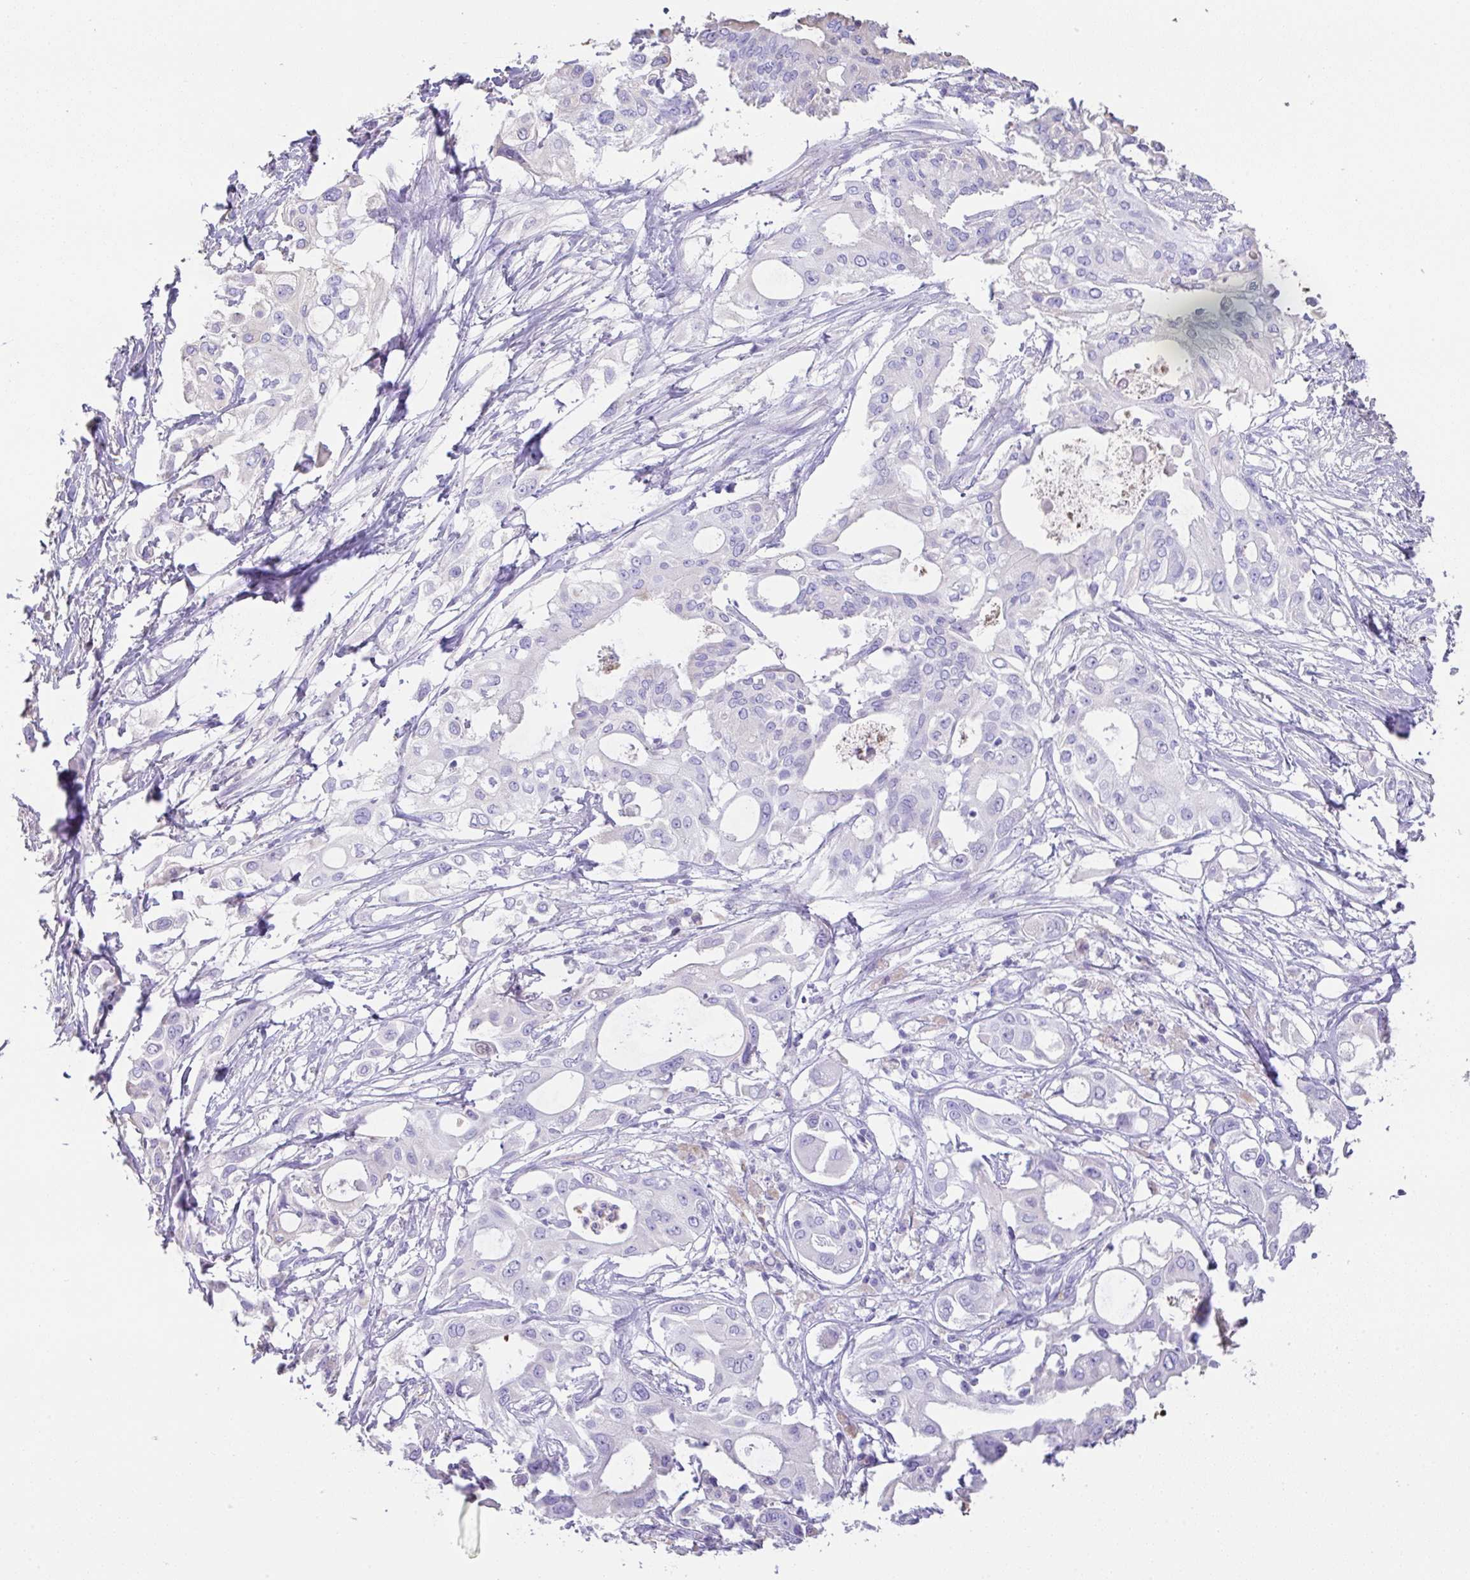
{"staining": {"intensity": "negative", "quantity": "none", "location": "none"}, "tissue": "pancreatic cancer", "cell_type": "Tumor cells", "image_type": "cancer", "snomed": [{"axis": "morphology", "description": "Adenocarcinoma, NOS"}, {"axis": "topography", "description": "Pancreas"}], "caption": "A micrograph of pancreatic cancer stained for a protein reveals no brown staining in tumor cells. (Stains: DAB immunohistochemistry with hematoxylin counter stain, Microscopy: brightfield microscopy at high magnification).", "gene": "HOXC12", "patient": {"sex": "female", "age": 68}}